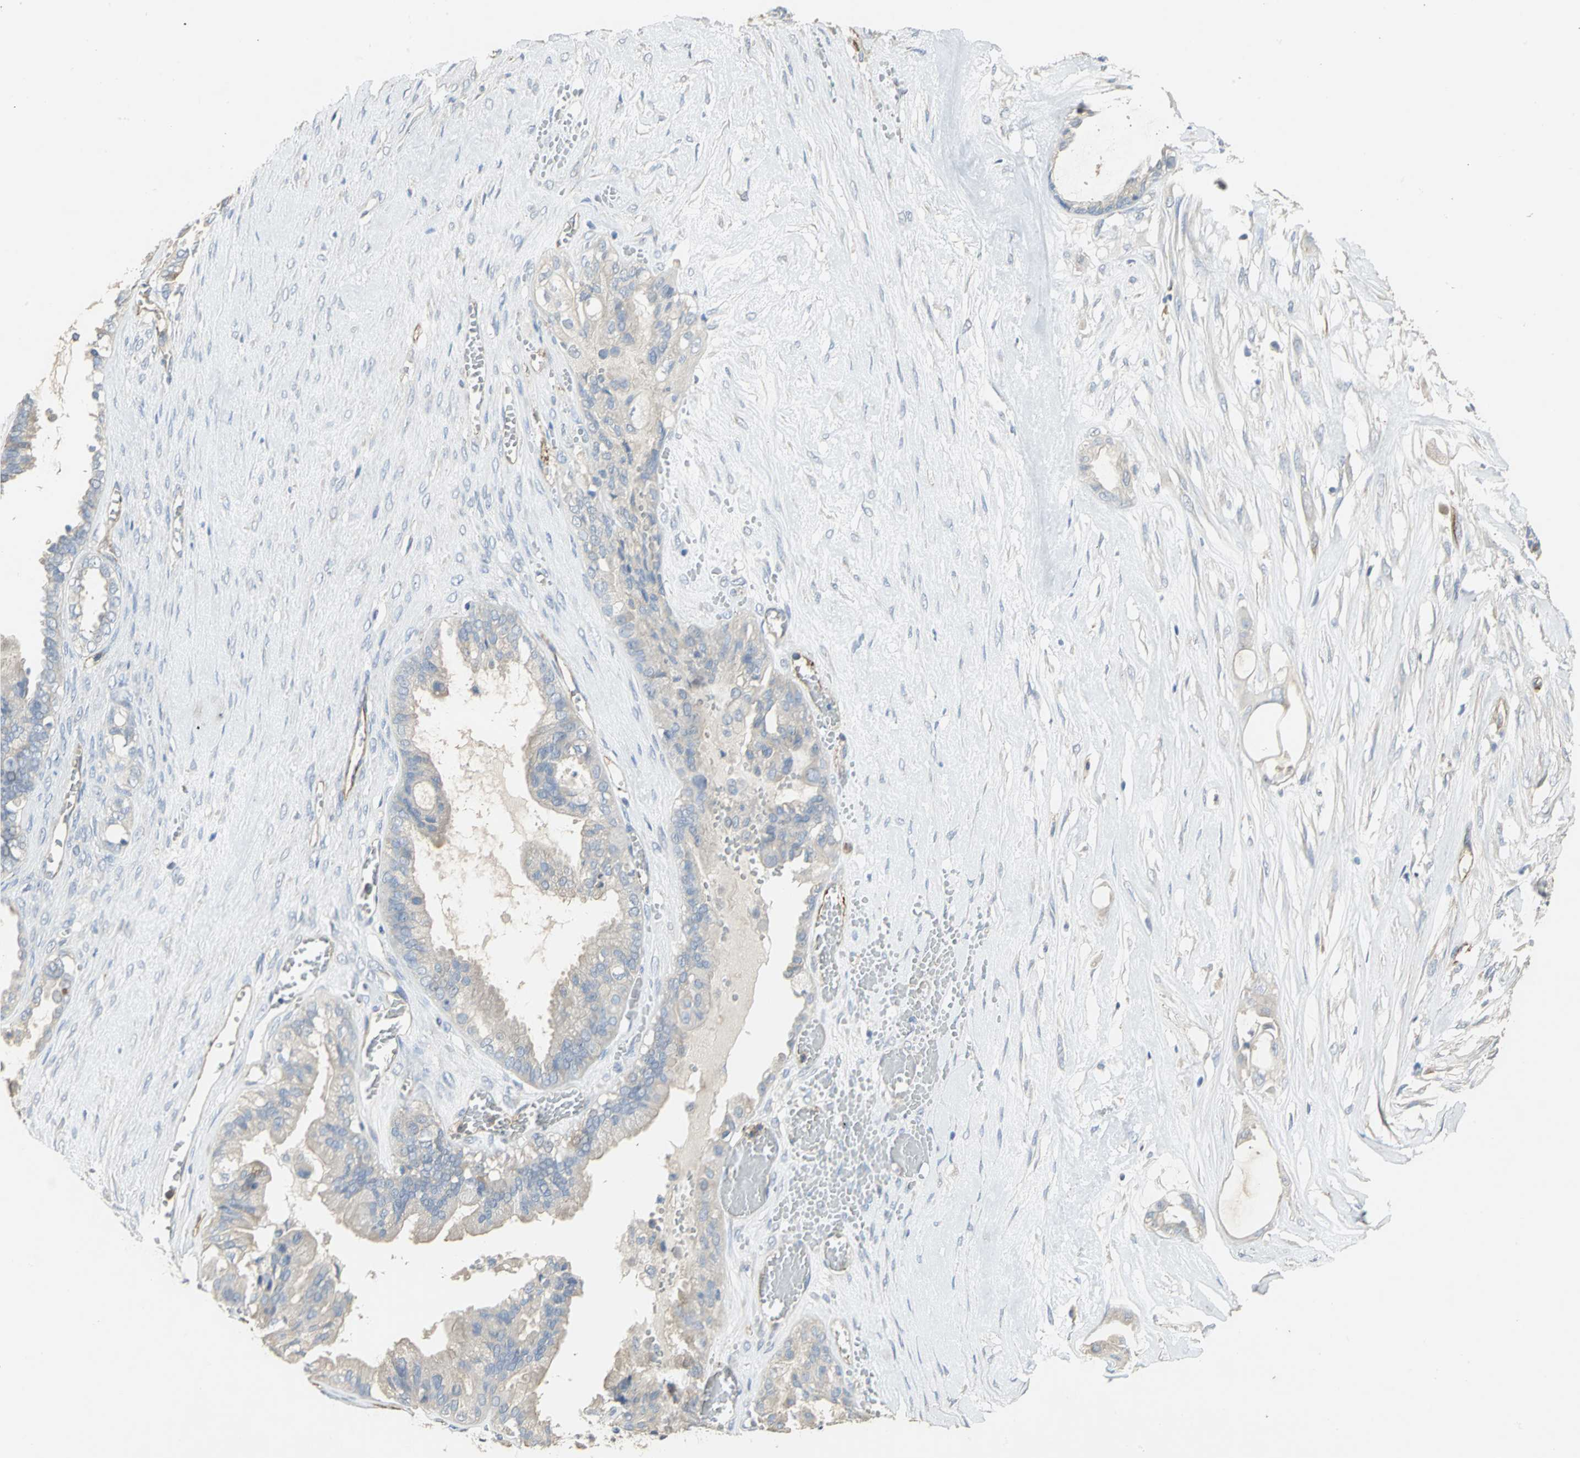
{"staining": {"intensity": "moderate", "quantity": "<25%", "location": "cytoplasmic/membranous"}, "tissue": "ovarian cancer", "cell_type": "Tumor cells", "image_type": "cancer", "snomed": [{"axis": "morphology", "description": "Carcinoma, NOS"}, {"axis": "morphology", "description": "Carcinoma, endometroid"}, {"axis": "topography", "description": "Ovary"}], "caption": "Human ovarian cancer (endometroid carcinoma) stained with a brown dye reveals moderate cytoplasmic/membranous positive staining in about <25% of tumor cells.", "gene": "DLGAP5", "patient": {"sex": "female", "age": 50}}